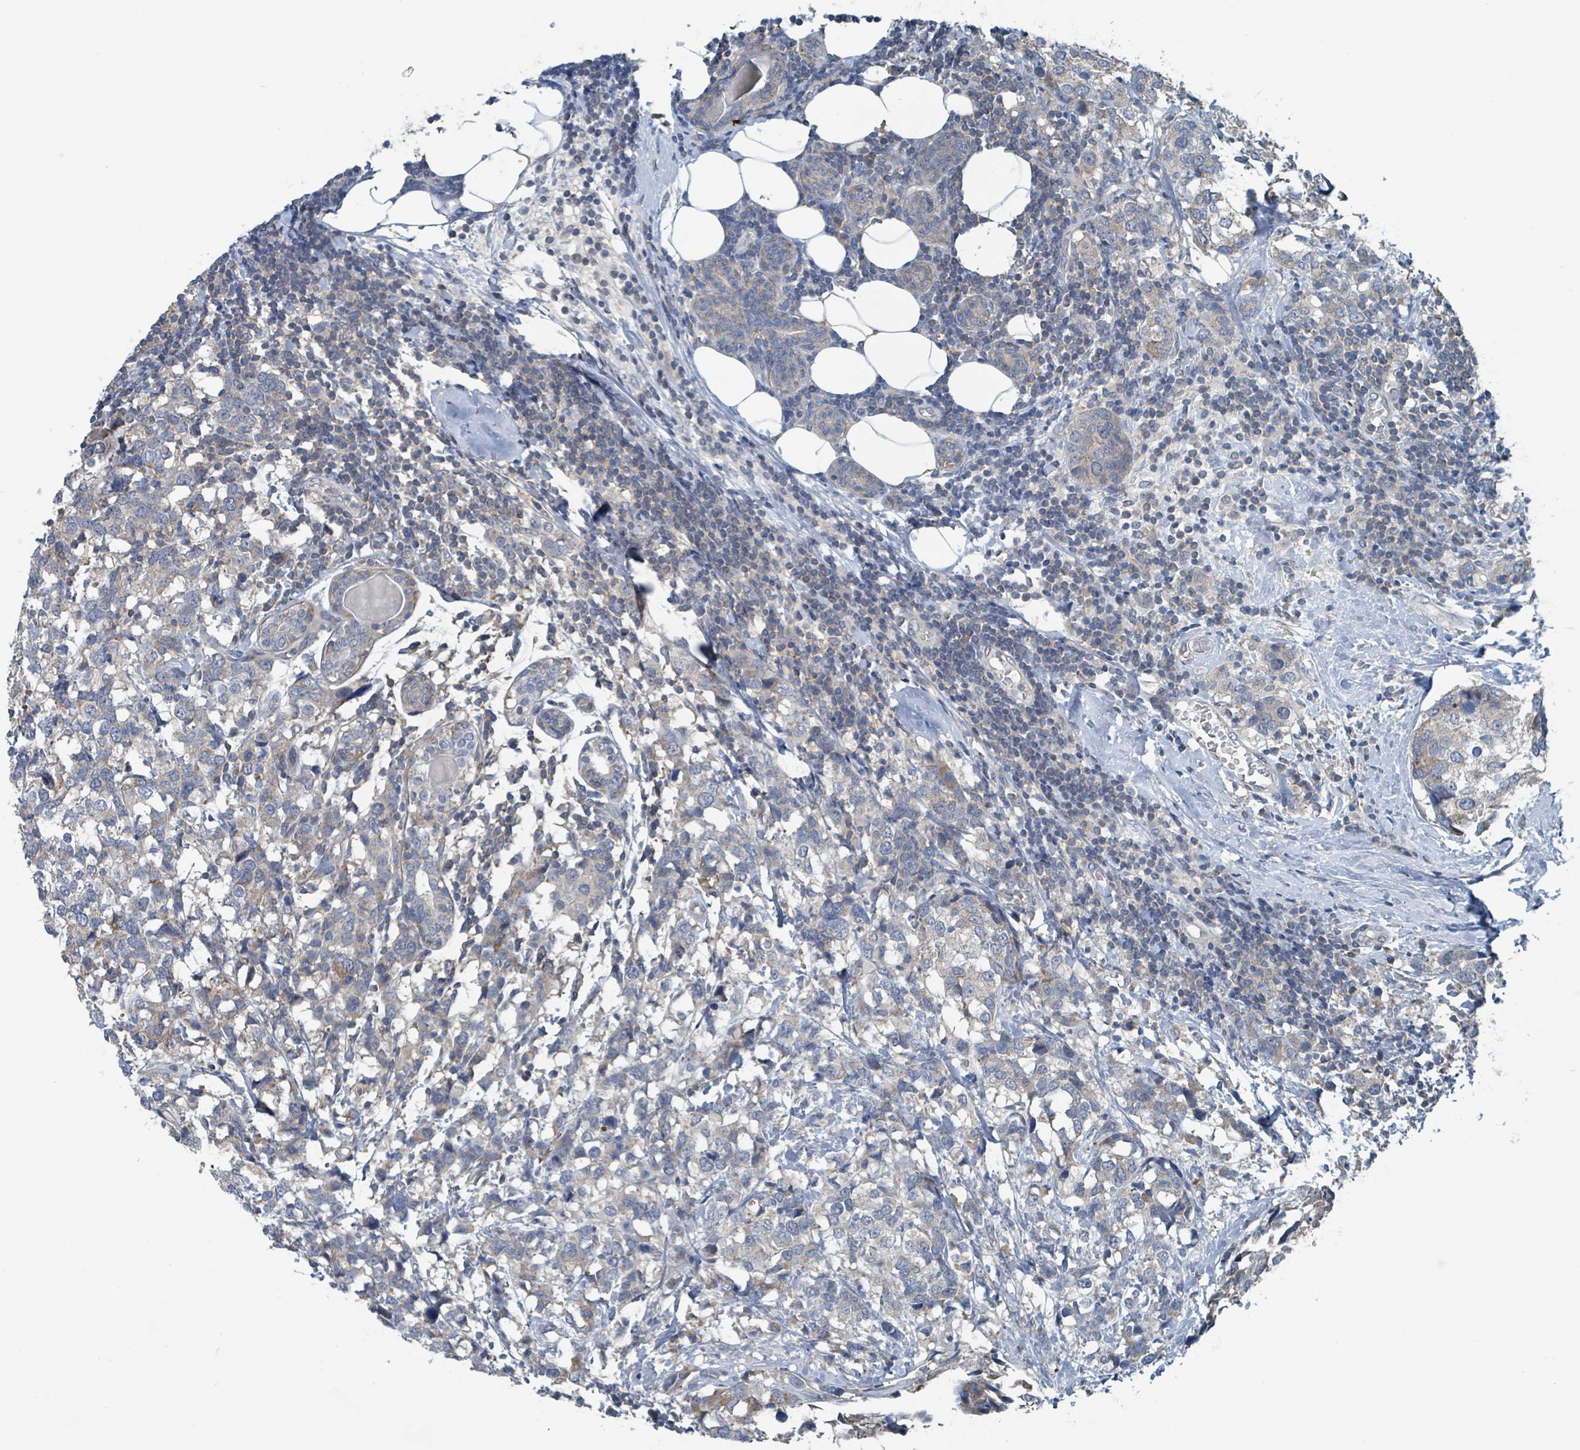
{"staining": {"intensity": "negative", "quantity": "none", "location": "none"}, "tissue": "breast cancer", "cell_type": "Tumor cells", "image_type": "cancer", "snomed": [{"axis": "morphology", "description": "Lobular carcinoma"}, {"axis": "topography", "description": "Breast"}], "caption": "High magnification brightfield microscopy of breast cancer stained with DAB (brown) and counterstained with hematoxylin (blue): tumor cells show no significant expression.", "gene": "ACBD4", "patient": {"sex": "female", "age": 59}}